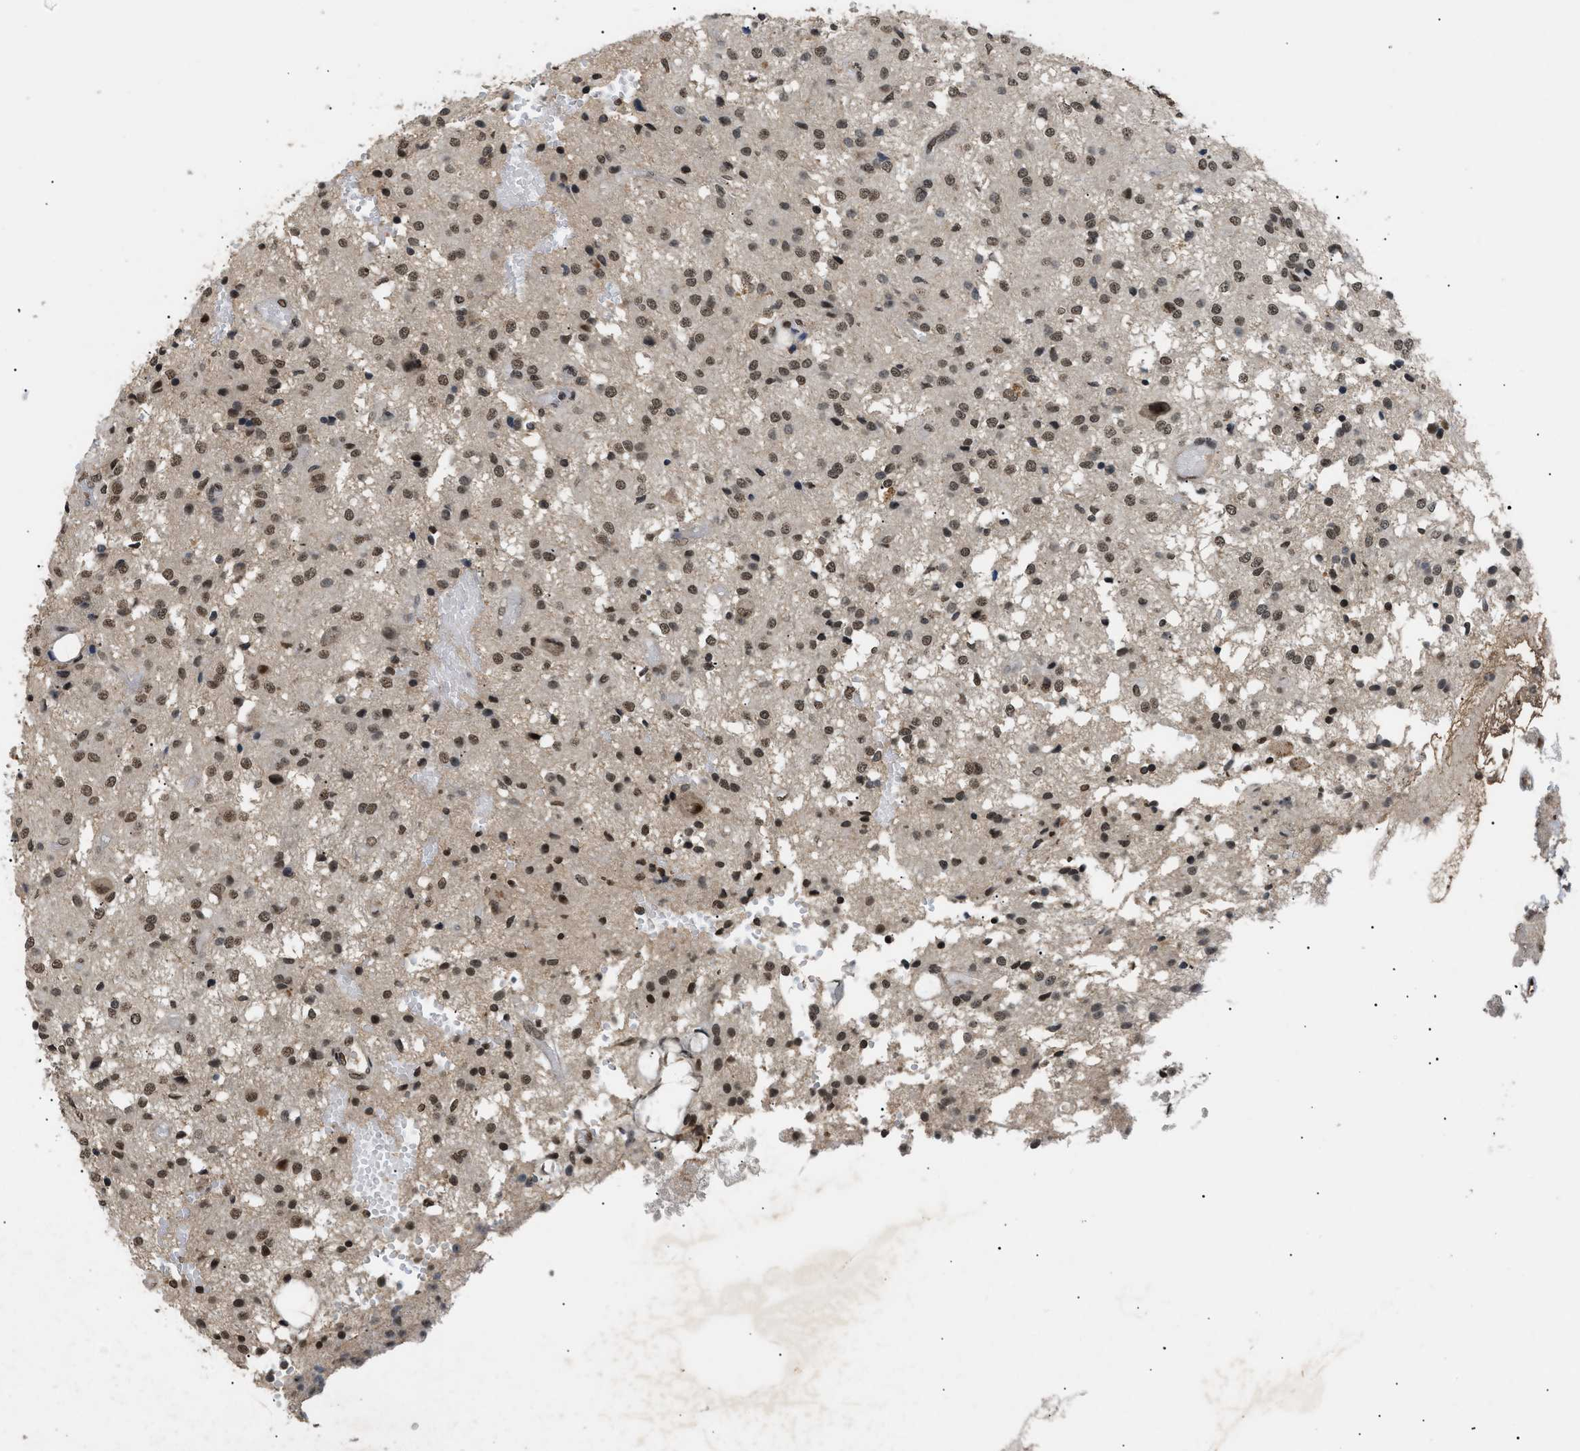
{"staining": {"intensity": "strong", "quantity": ">75%", "location": "nuclear"}, "tissue": "glioma", "cell_type": "Tumor cells", "image_type": "cancer", "snomed": [{"axis": "morphology", "description": "Glioma, malignant, High grade"}, {"axis": "topography", "description": "Brain"}], "caption": "A brown stain highlights strong nuclear expression of a protein in malignant glioma (high-grade) tumor cells.", "gene": "RBM5", "patient": {"sex": "female", "age": 59}}